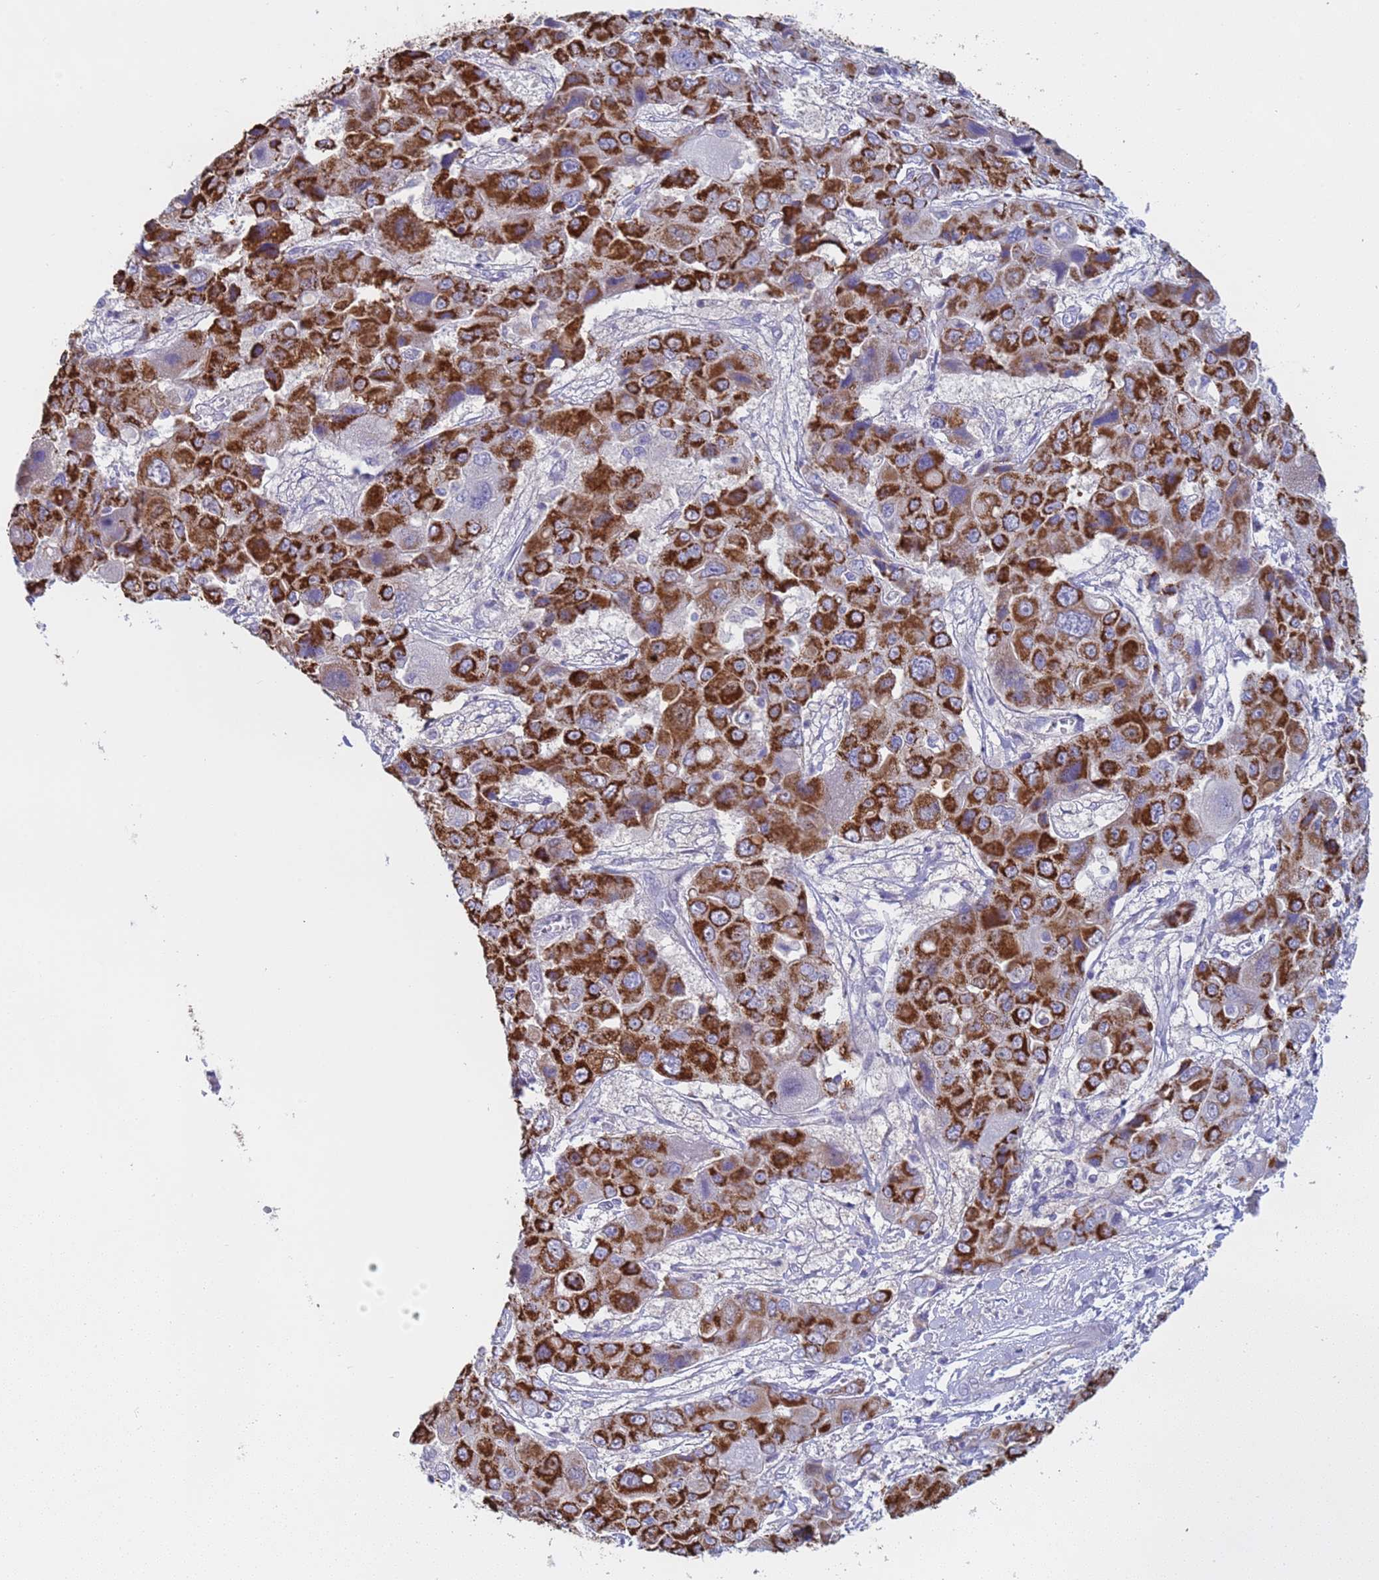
{"staining": {"intensity": "strong", "quantity": ">75%", "location": "cytoplasmic/membranous"}, "tissue": "liver cancer", "cell_type": "Tumor cells", "image_type": "cancer", "snomed": [{"axis": "morphology", "description": "Cholangiocarcinoma"}, {"axis": "topography", "description": "Liver"}], "caption": "Protein expression analysis of human liver cholangiocarcinoma reveals strong cytoplasmic/membranous positivity in about >75% of tumor cells. The staining was performed using DAB (3,3'-diaminobenzidine), with brown indicating positive protein expression. Nuclei are stained blue with hematoxylin.", "gene": "CAPN7", "patient": {"sex": "male", "age": 67}}